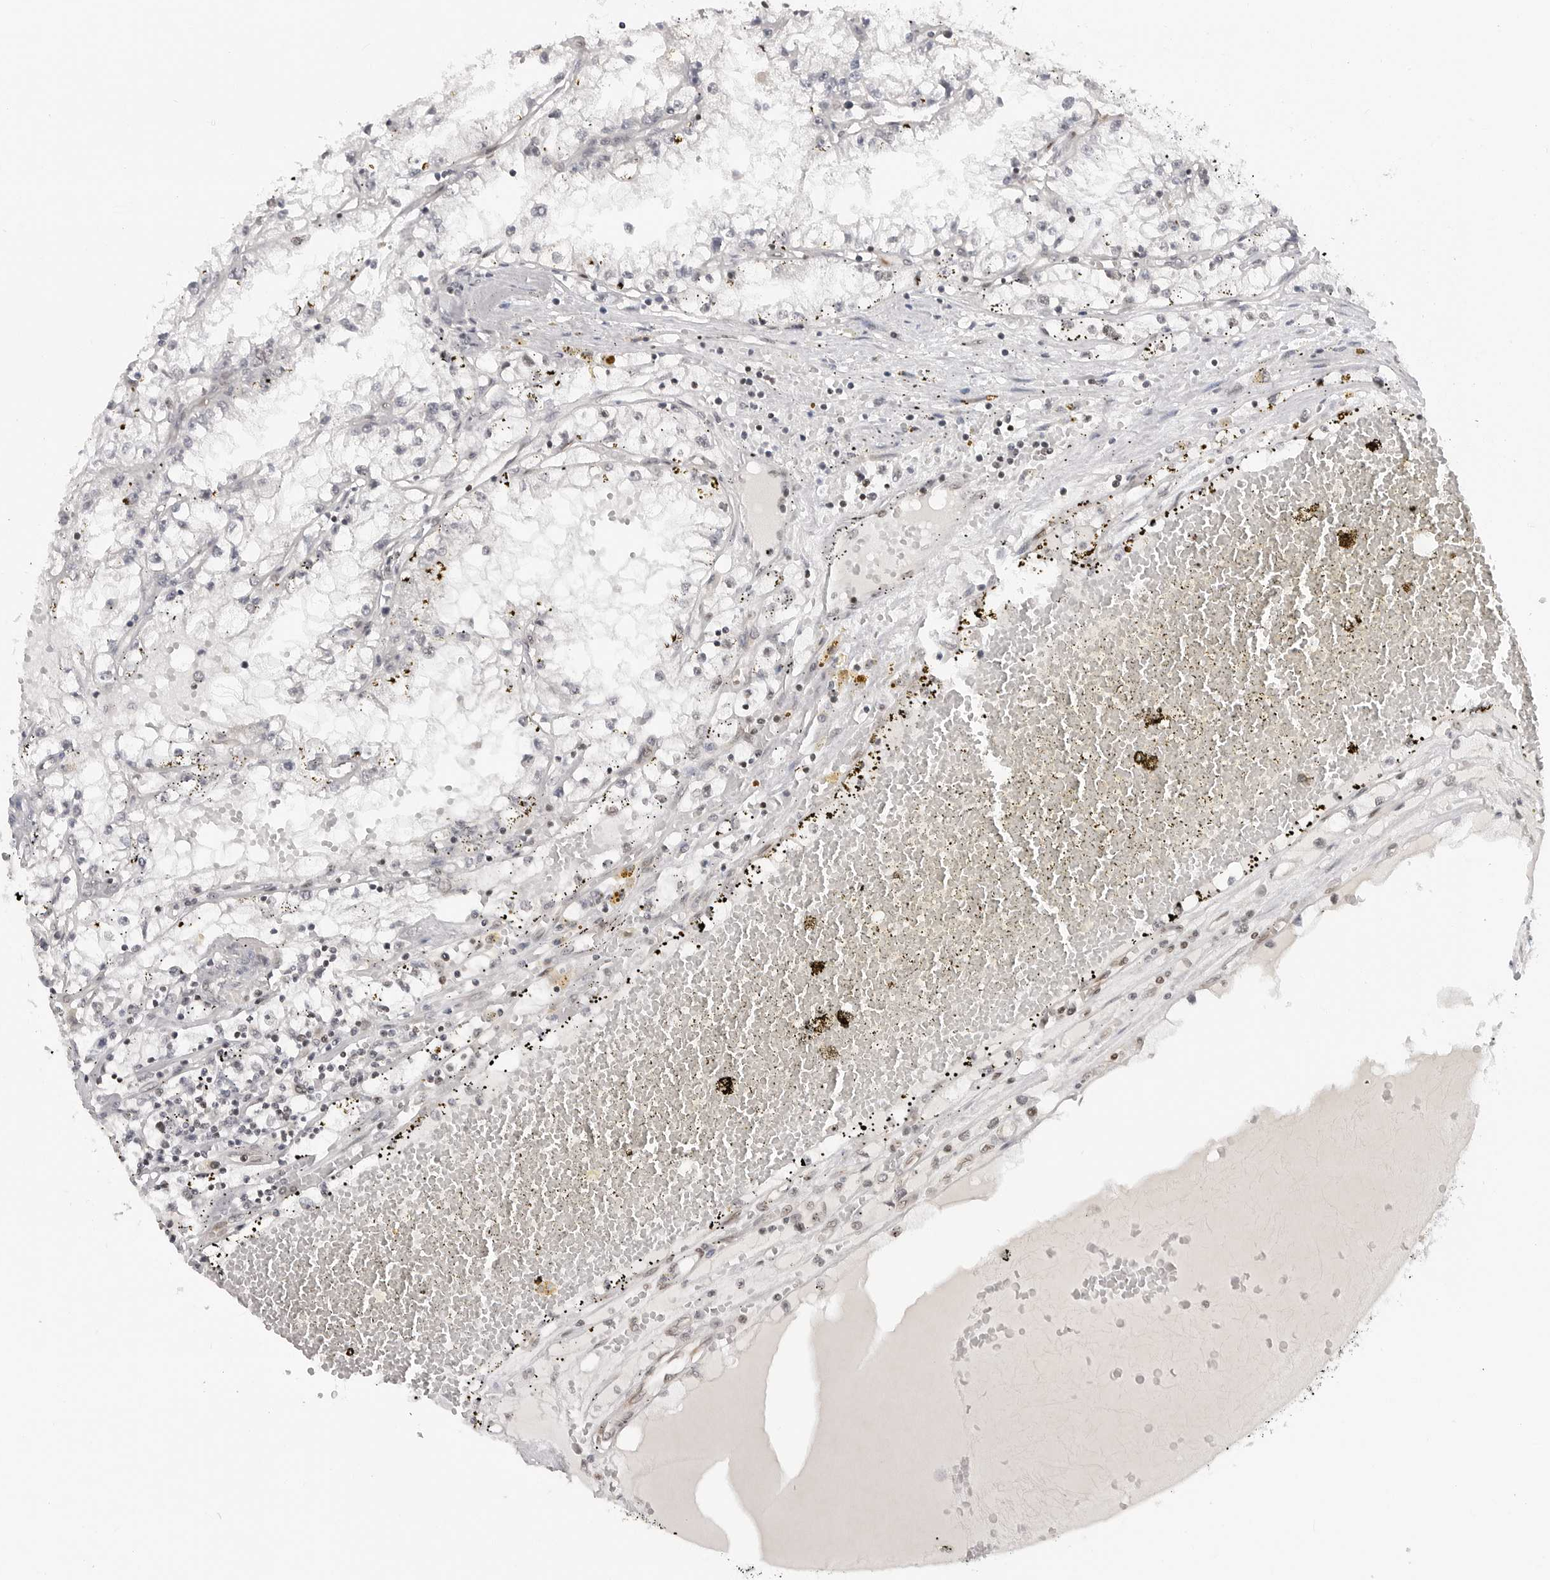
{"staining": {"intensity": "negative", "quantity": "none", "location": "none"}, "tissue": "renal cancer", "cell_type": "Tumor cells", "image_type": "cancer", "snomed": [{"axis": "morphology", "description": "Adenocarcinoma, NOS"}, {"axis": "topography", "description": "Kidney"}], "caption": "Tumor cells show no significant protein expression in renal cancer (adenocarcinoma).", "gene": "C8orf33", "patient": {"sex": "male", "age": 56}}